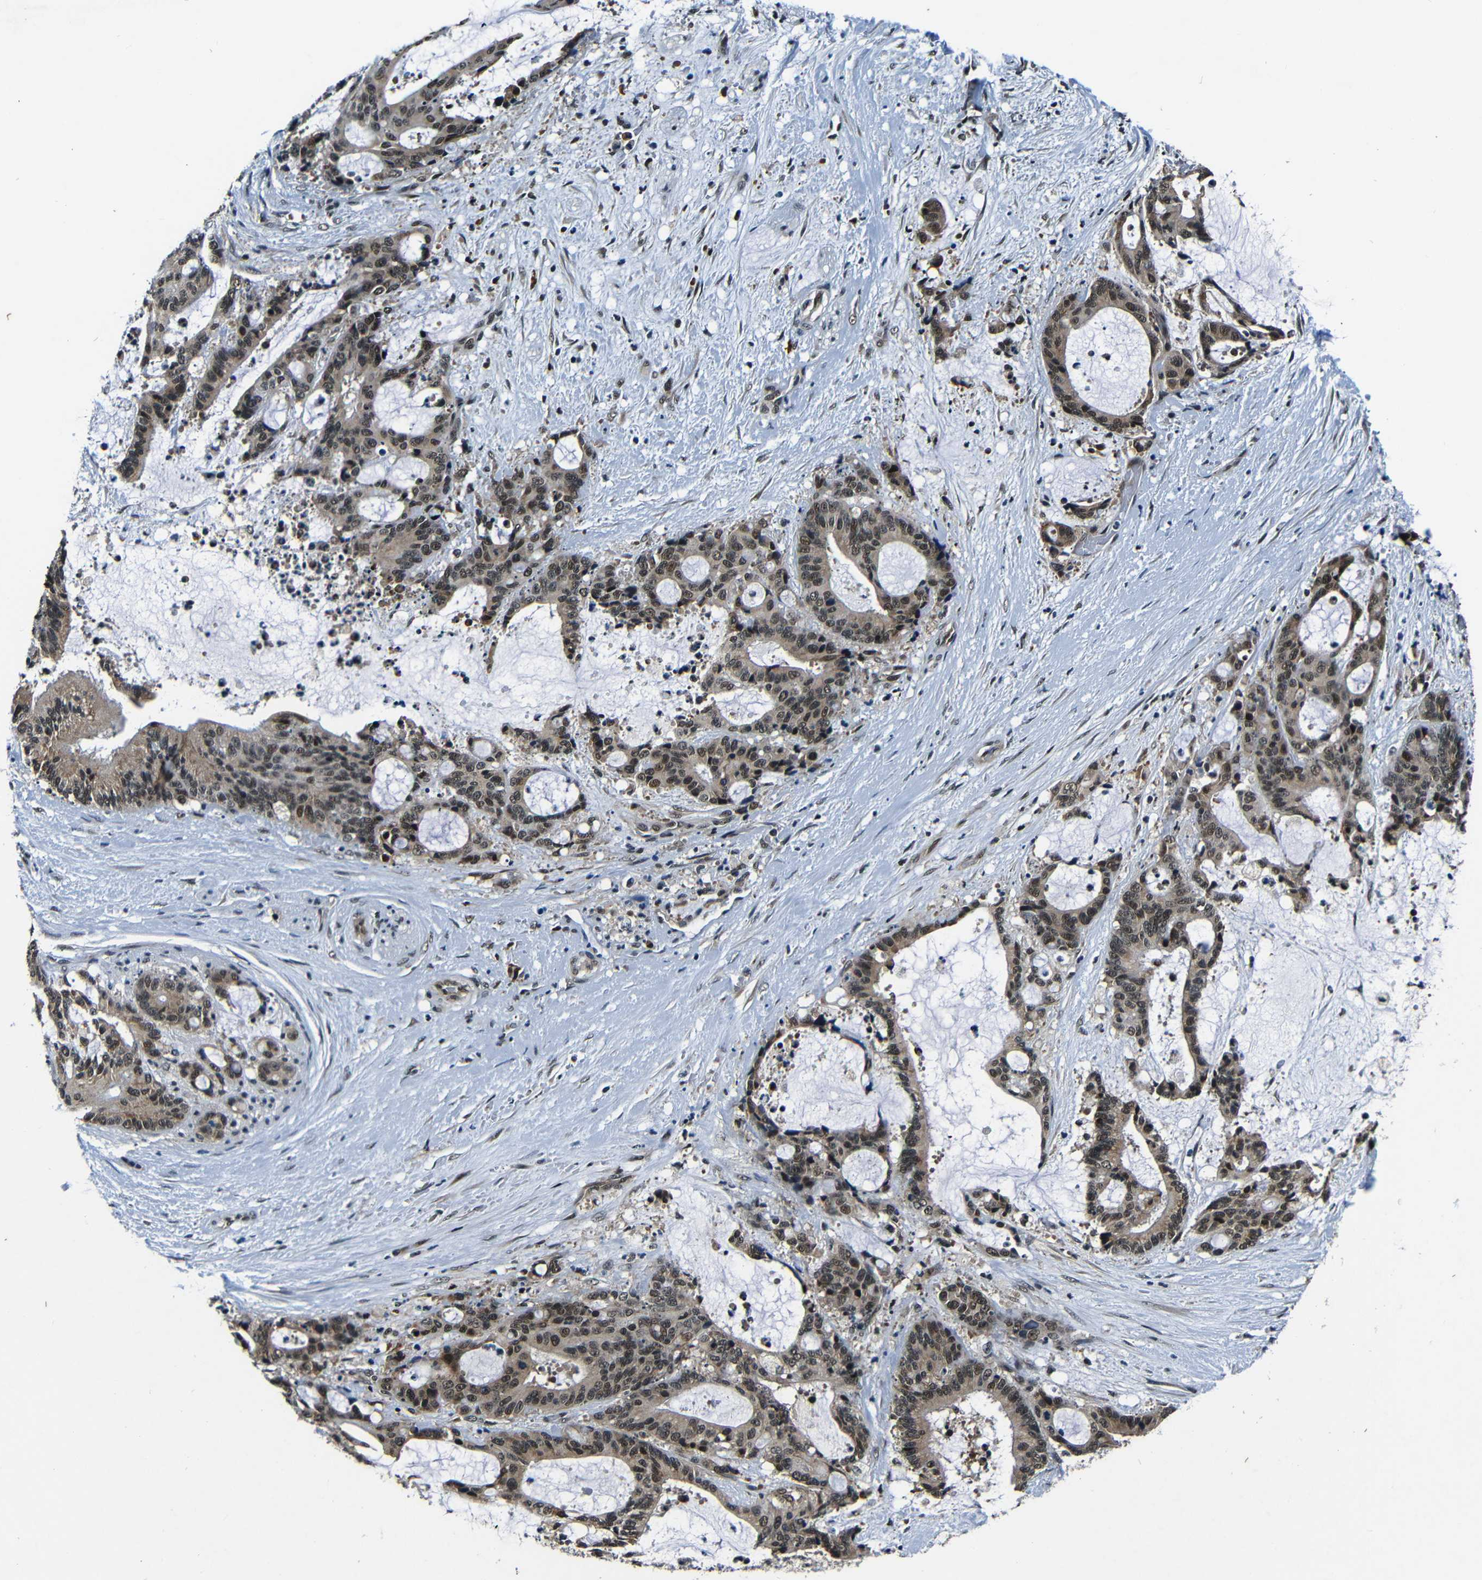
{"staining": {"intensity": "moderate", "quantity": ">75%", "location": "cytoplasmic/membranous,nuclear"}, "tissue": "liver cancer", "cell_type": "Tumor cells", "image_type": "cancer", "snomed": [{"axis": "morphology", "description": "Normal tissue, NOS"}, {"axis": "morphology", "description": "Cholangiocarcinoma"}, {"axis": "topography", "description": "Liver"}, {"axis": "topography", "description": "Peripheral nerve tissue"}], "caption": "An immunohistochemistry (IHC) image of tumor tissue is shown. Protein staining in brown labels moderate cytoplasmic/membranous and nuclear positivity in cholangiocarcinoma (liver) within tumor cells.", "gene": "FOXD4", "patient": {"sex": "female", "age": 73}}